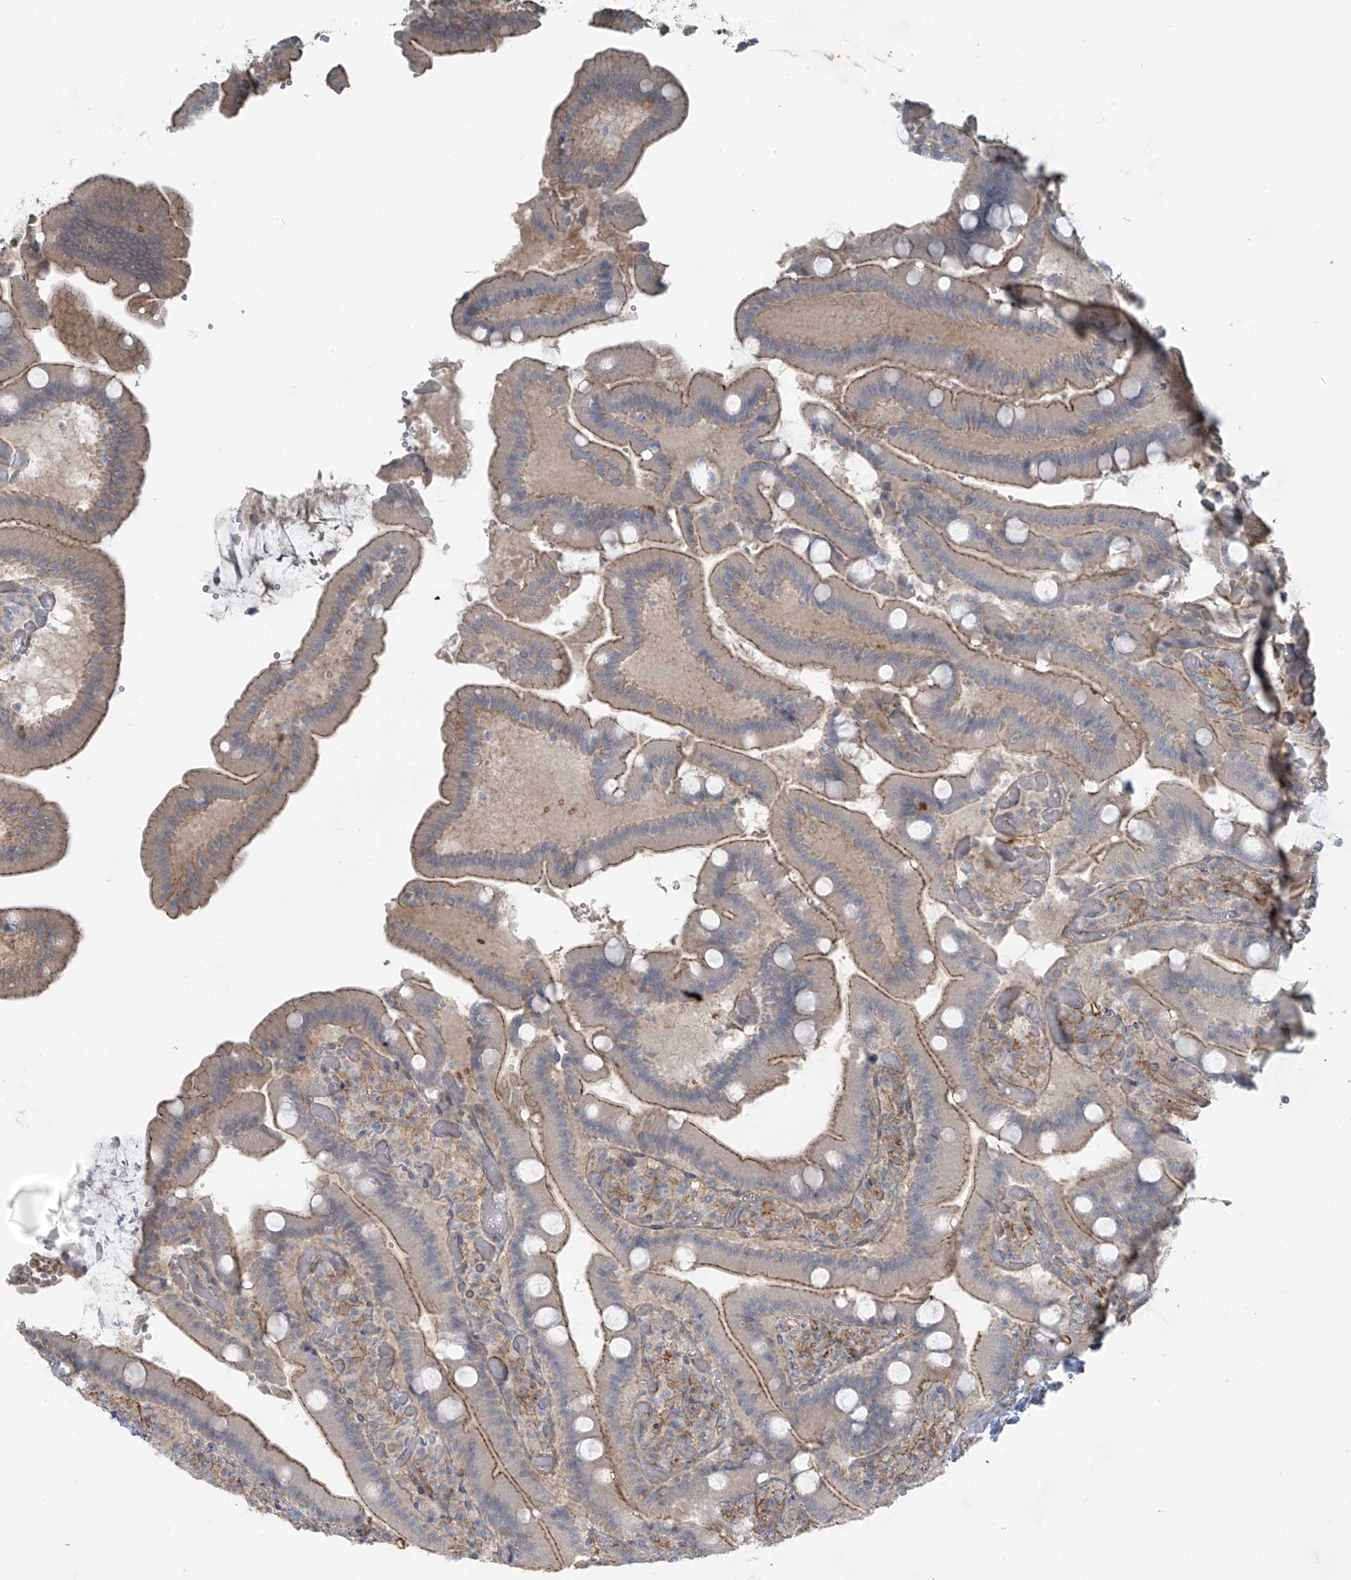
{"staining": {"intensity": "moderate", "quantity": "25%-75%", "location": "cytoplasmic/membranous"}, "tissue": "duodenum", "cell_type": "Glandular cells", "image_type": "normal", "snomed": [{"axis": "morphology", "description": "Normal tissue, NOS"}, {"axis": "topography", "description": "Duodenum"}], "caption": "The histopathology image demonstrates immunohistochemical staining of unremarkable duodenum. There is moderate cytoplasmic/membranous positivity is appreciated in about 25%-75% of glandular cells.", "gene": "SLC9A2", "patient": {"sex": "female", "age": 62}}